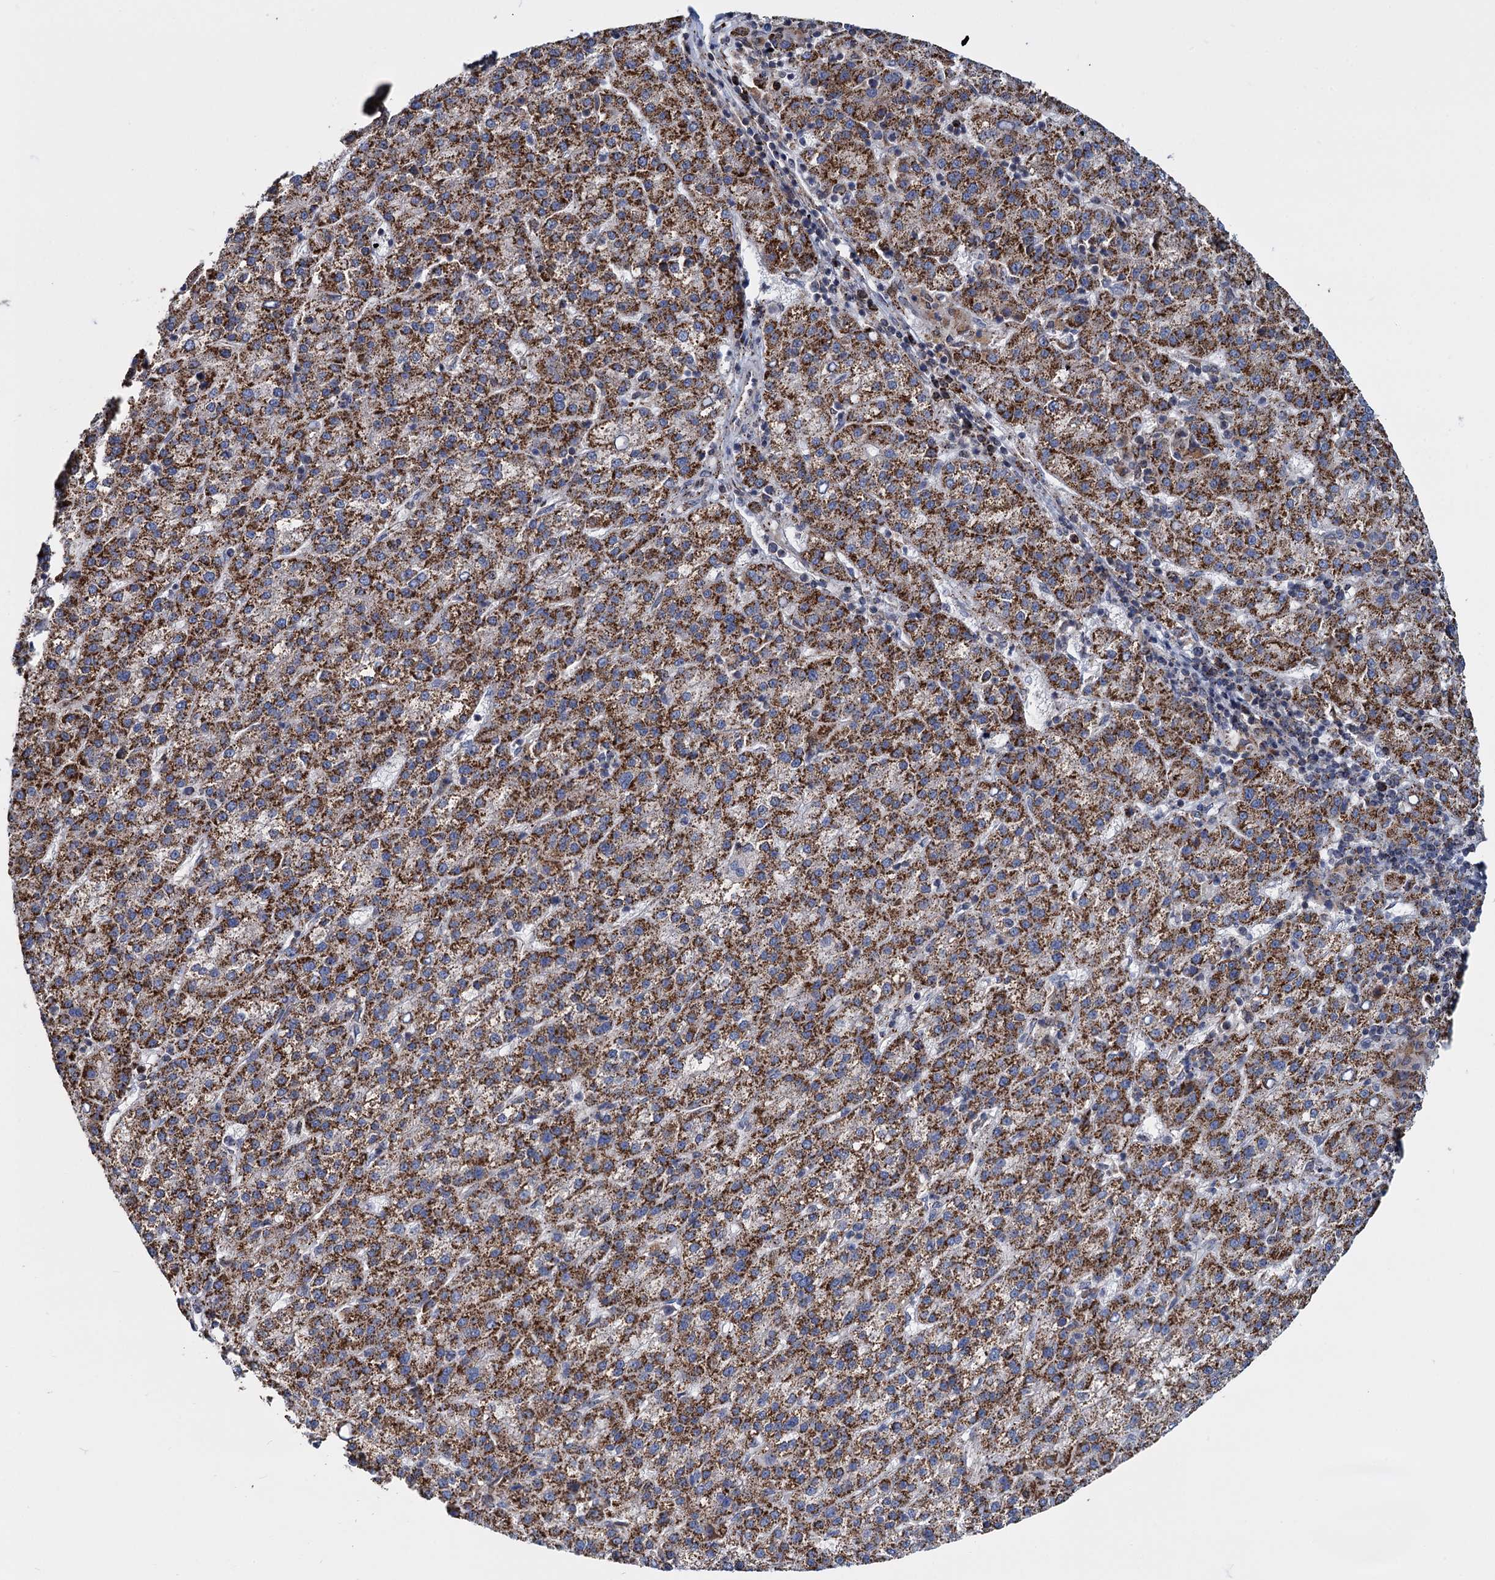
{"staining": {"intensity": "strong", "quantity": ">75%", "location": "cytoplasmic/membranous"}, "tissue": "liver cancer", "cell_type": "Tumor cells", "image_type": "cancer", "snomed": [{"axis": "morphology", "description": "Carcinoma, Hepatocellular, NOS"}, {"axis": "topography", "description": "Liver"}], "caption": "Hepatocellular carcinoma (liver) was stained to show a protein in brown. There is high levels of strong cytoplasmic/membranous expression in about >75% of tumor cells.", "gene": "SUPT20H", "patient": {"sex": "female", "age": 58}}